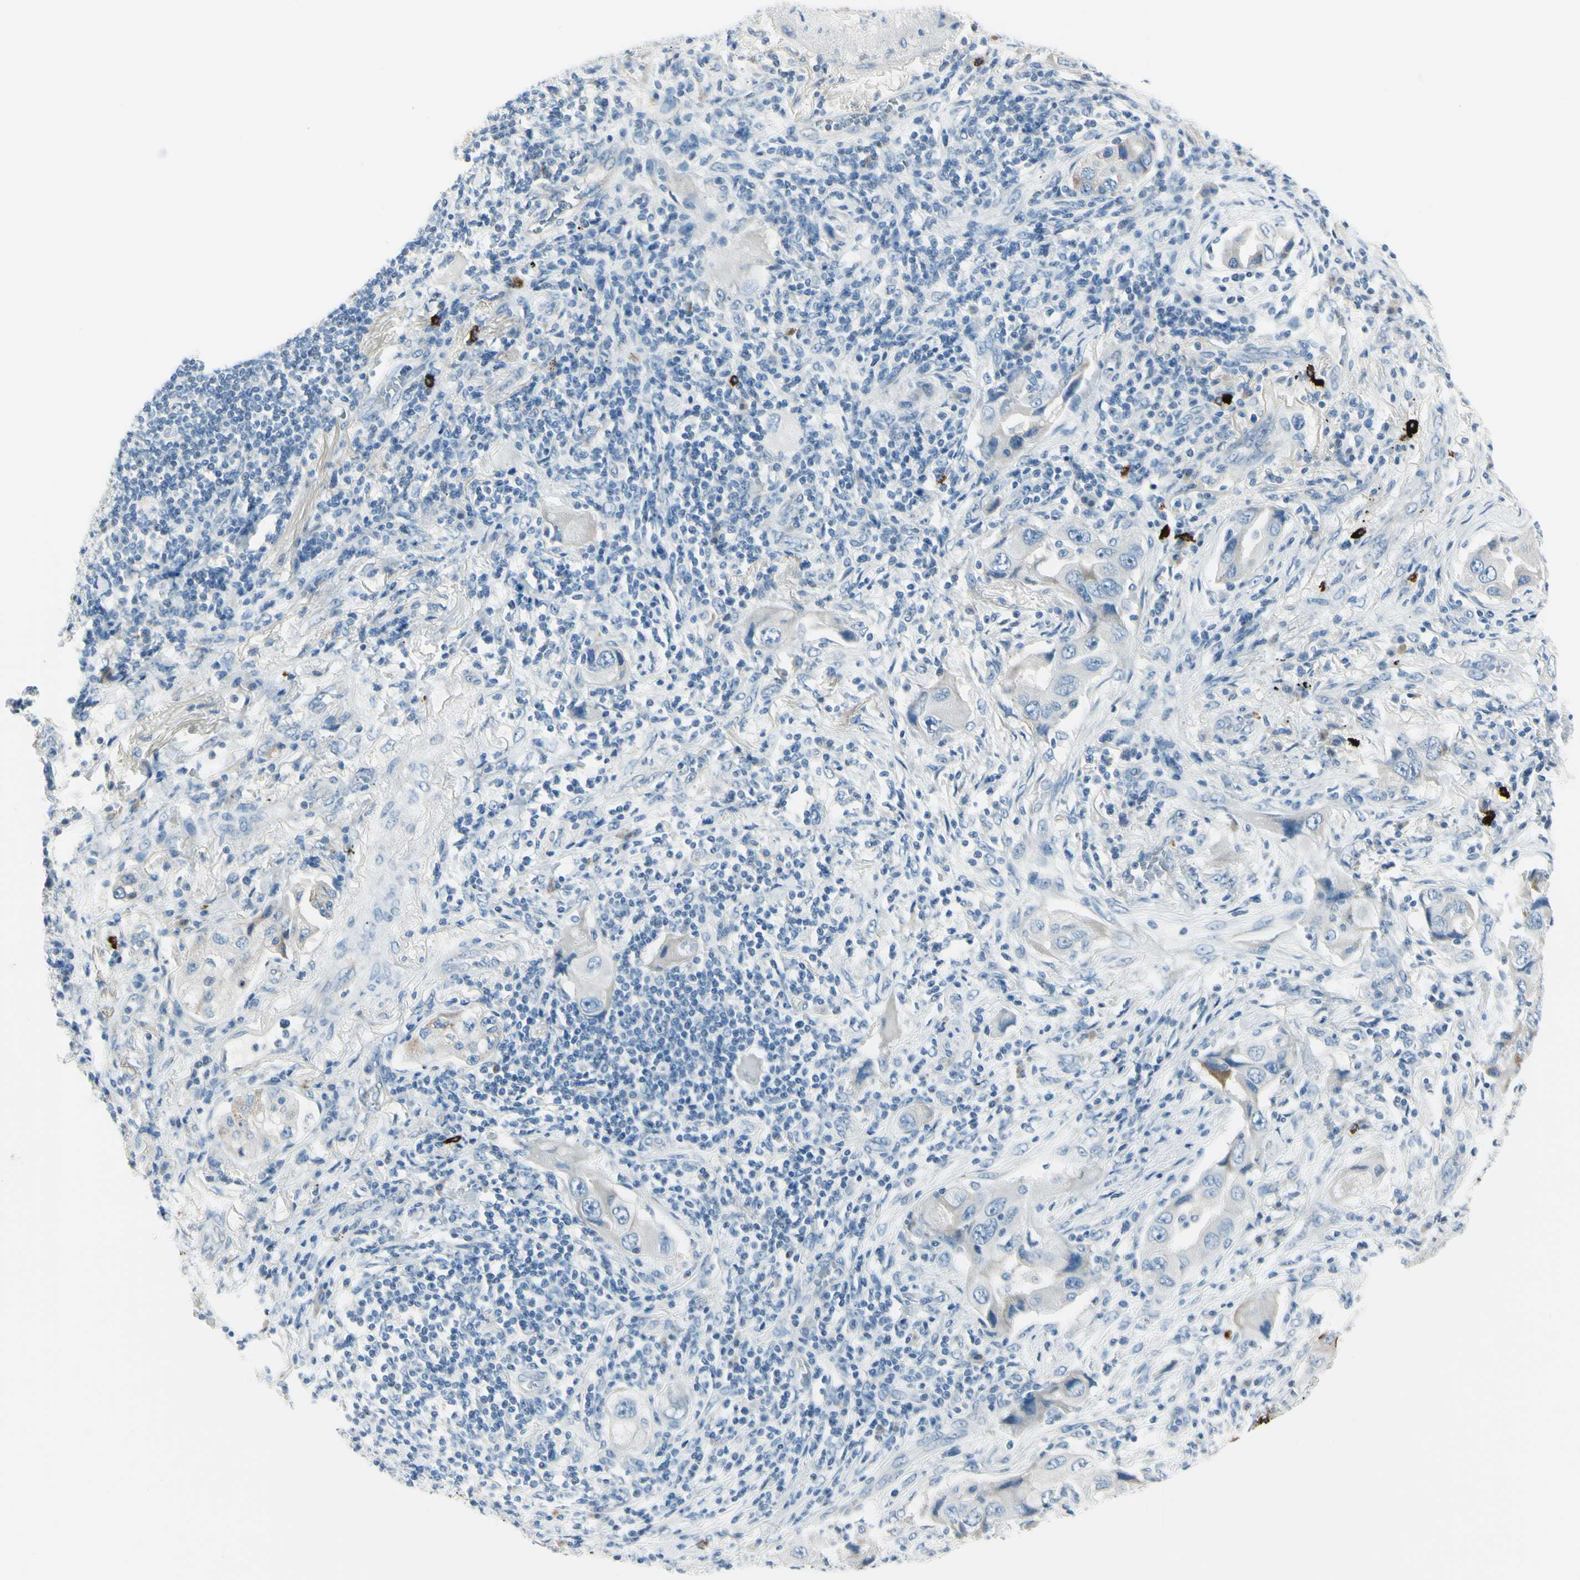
{"staining": {"intensity": "strong", "quantity": "<25%", "location": "cytoplasmic/membranous"}, "tissue": "lung cancer", "cell_type": "Tumor cells", "image_type": "cancer", "snomed": [{"axis": "morphology", "description": "Adenocarcinoma, NOS"}, {"axis": "topography", "description": "Lung"}], "caption": "Lung adenocarcinoma was stained to show a protein in brown. There is medium levels of strong cytoplasmic/membranous expression in approximately <25% of tumor cells.", "gene": "DLG4", "patient": {"sex": "female", "age": 65}}